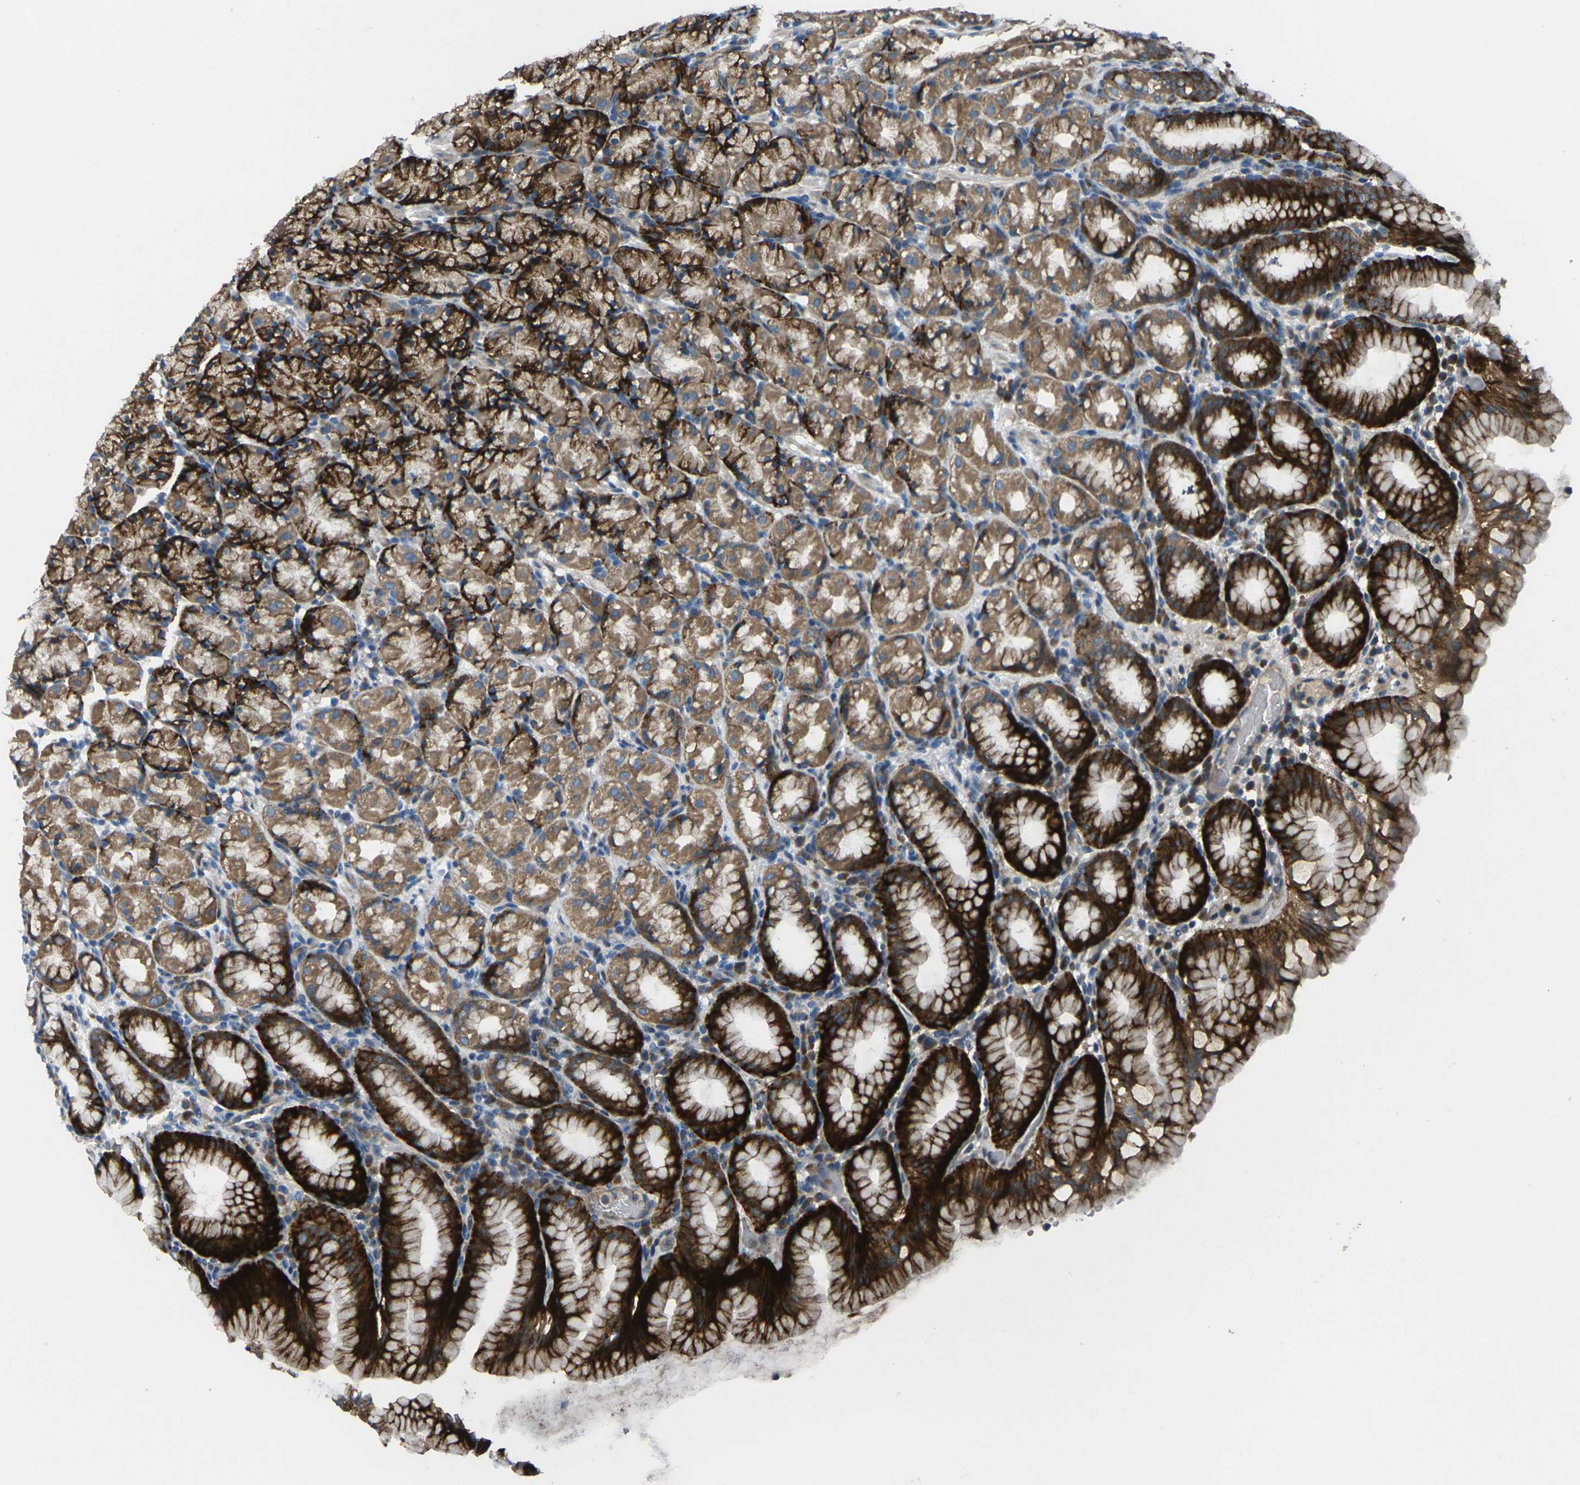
{"staining": {"intensity": "strong", "quantity": ">75%", "location": "cytoplasmic/membranous"}, "tissue": "stomach", "cell_type": "Glandular cells", "image_type": "normal", "snomed": [{"axis": "morphology", "description": "Normal tissue, NOS"}, {"axis": "topography", "description": "Stomach, upper"}], "caption": "The histopathology image reveals a brown stain indicating the presence of a protein in the cytoplasmic/membranous of glandular cells in stomach. The staining is performed using DAB (3,3'-diaminobenzidine) brown chromogen to label protein expression. The nuclei are counter-stained blue using hematoxylin.", "gene": "EDNRA", "patient": {"sex": "male", "age": 68}}